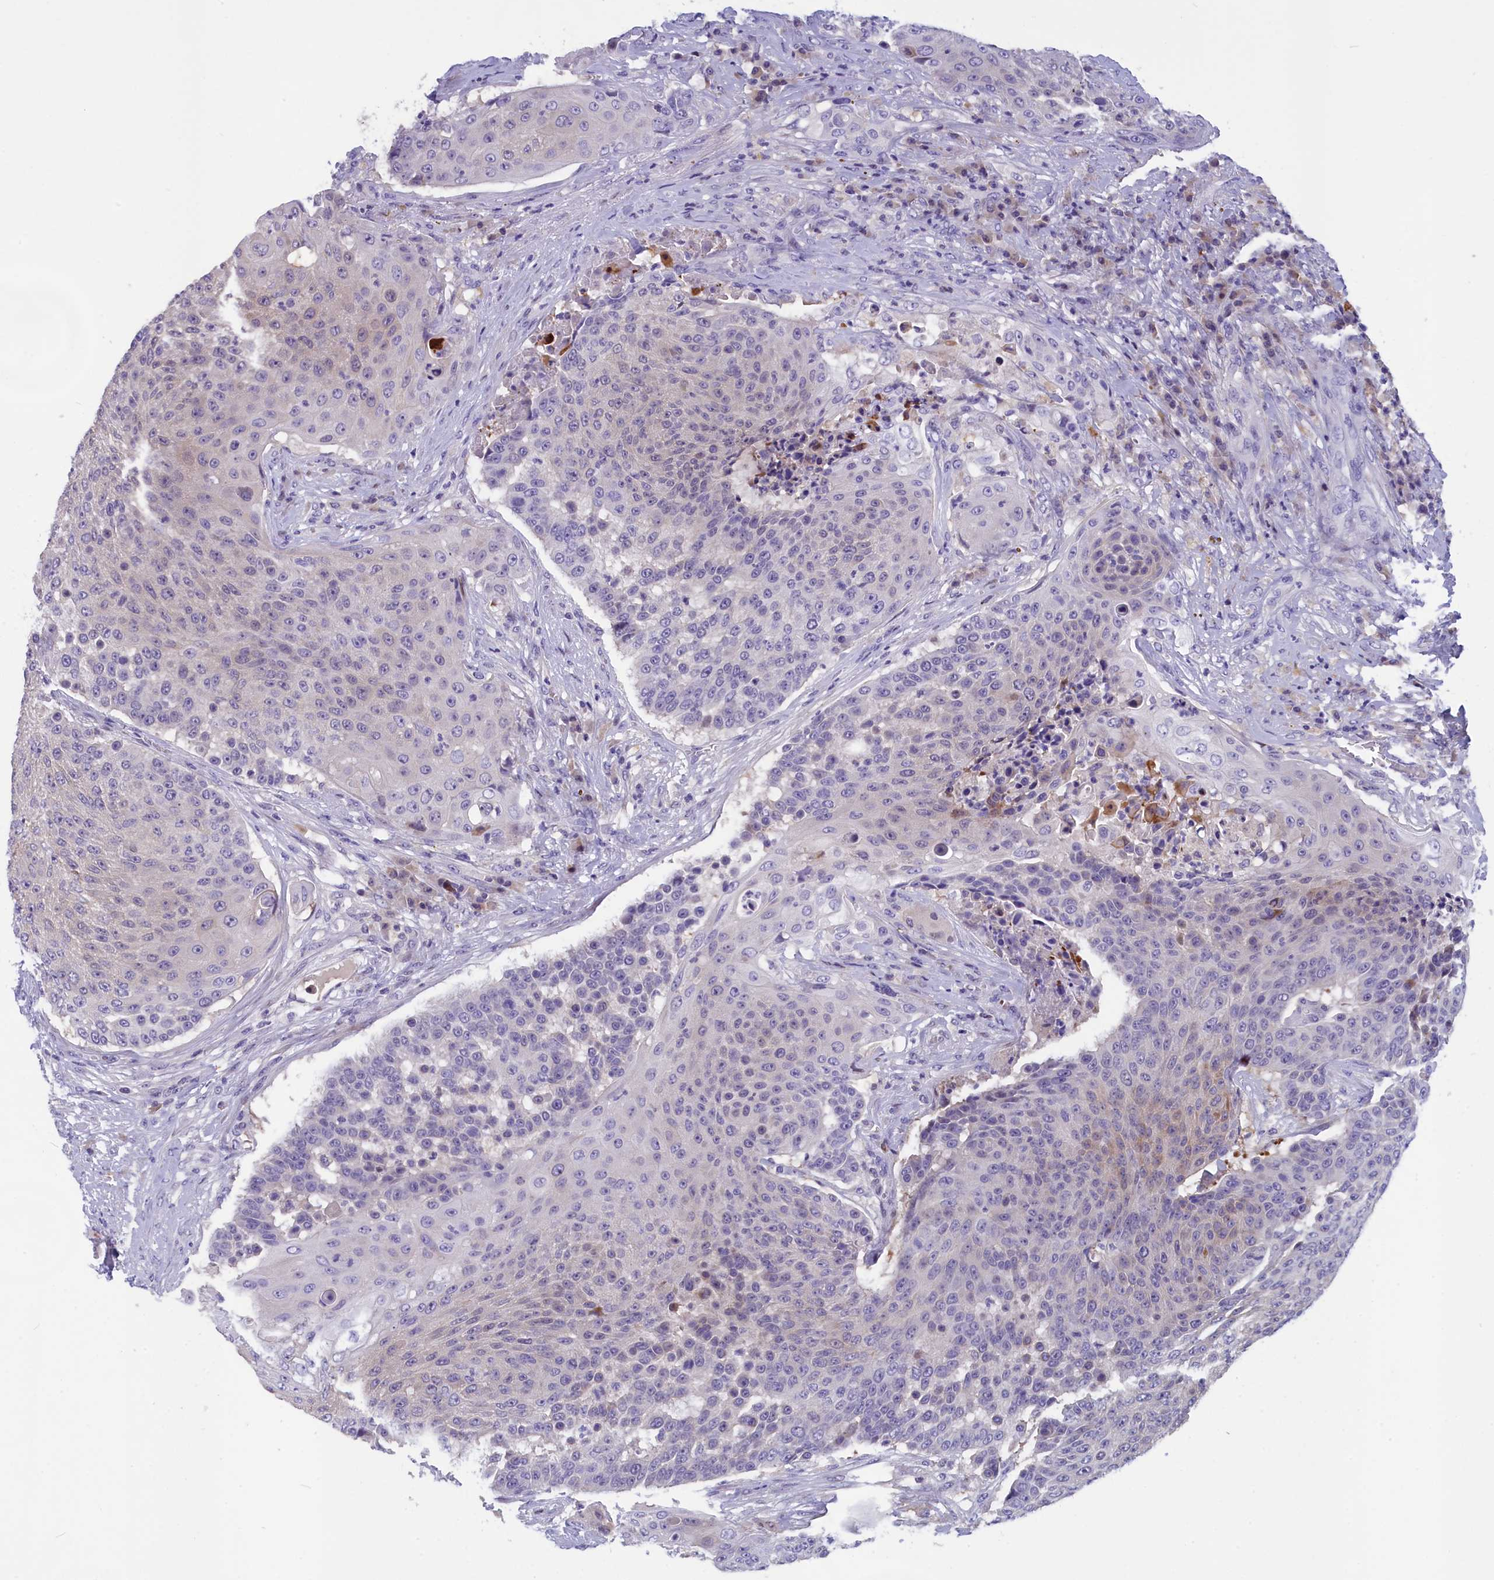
{"staining": {"intensity": "negative", "quantity": "none", "location": "none"}, "tissue": "urothelial cancer", "cell_type": "Tumor cells", "image_type": "cancer", "snomed": [{"axis": "morphology", "description": "Urothelial carcinoma, High grade"}, {"axis": "topography", "description": "Urinary bladder"}], "caption": "Tumor cells show no significant expression in urothelial cancer. (Immunohistochemistry (ihc), brightfield microscopy, high magnification).", "gene": "NKPD1", "patient": {"sex": "female", "age": 63}}